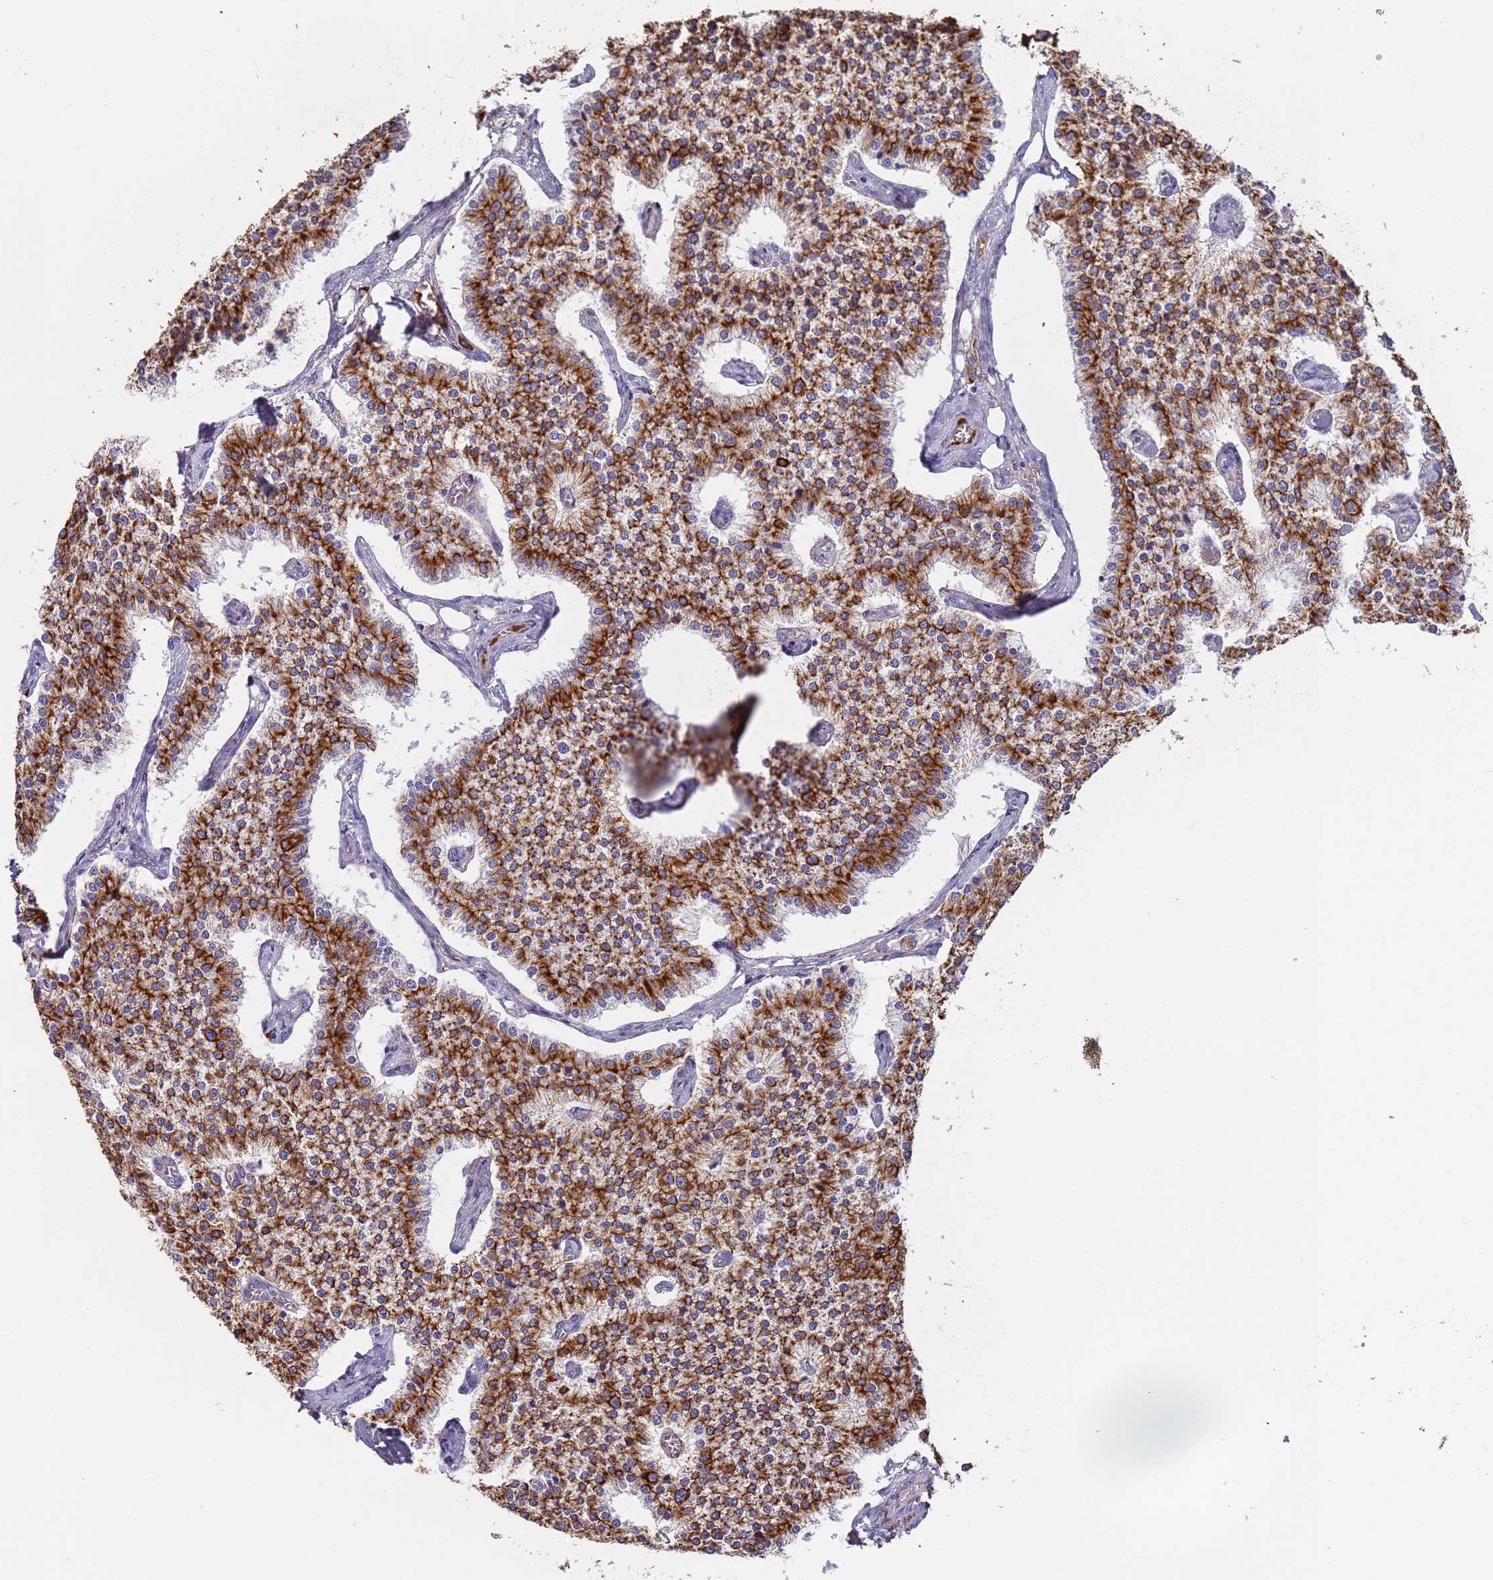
{"staining": {"intensity": "strong", "quantity": ">75%", "location": "cytoplasmic/membranous"}, "tissue": "carcinoid", "cell_type": "Tumor cells", "image_type": "cancer", "snomed": [{"axis": "morphology", "description": "Carcinoid, malignant, NOS"}, {"axis": "topography", "description": "Colon"}], "caption": "Immunohistochemical staining of human carcinoid demonstrates high levels of strong cytoplasmic/membranous positivity in about >75% of tumor cells.", "gene": "CYSLTR2", "patient": {"sex": "female", "age": 52}}